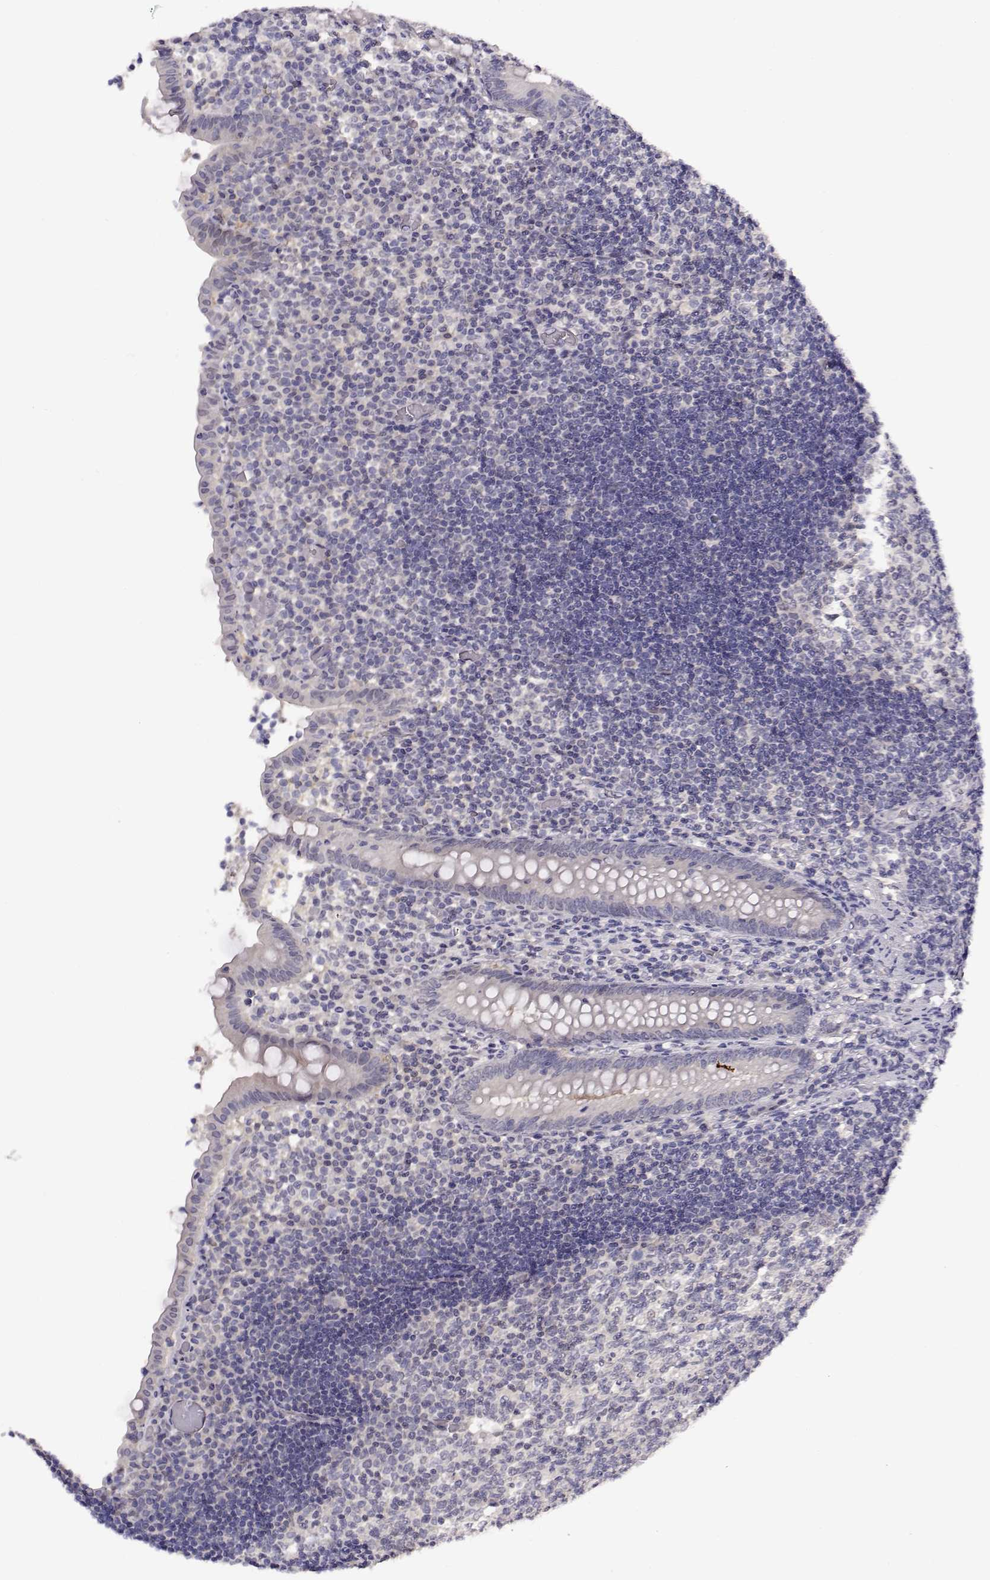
{"staining": {"intensity": "negative", "quantity": "none", "location": "none"}, "tissue": "appendix", "cell_type": "Glandular cells", "image_type": "normal", "snomed": [{"axis": "morphology", "description": "Normal tissue, NOS"}, {"axis": "topography", "description": "Appendix"}], "caption": "The photomicrograph reveals no significant staining in glandular cells of appendix. Brightfield microscopy of immunohistochemistry (IHC) stained with DAB (brown) and hematoxylin (blue), captured at high magnification.", "gene": "C10orf62", "patient": {"sex": "female", "age": 32}}